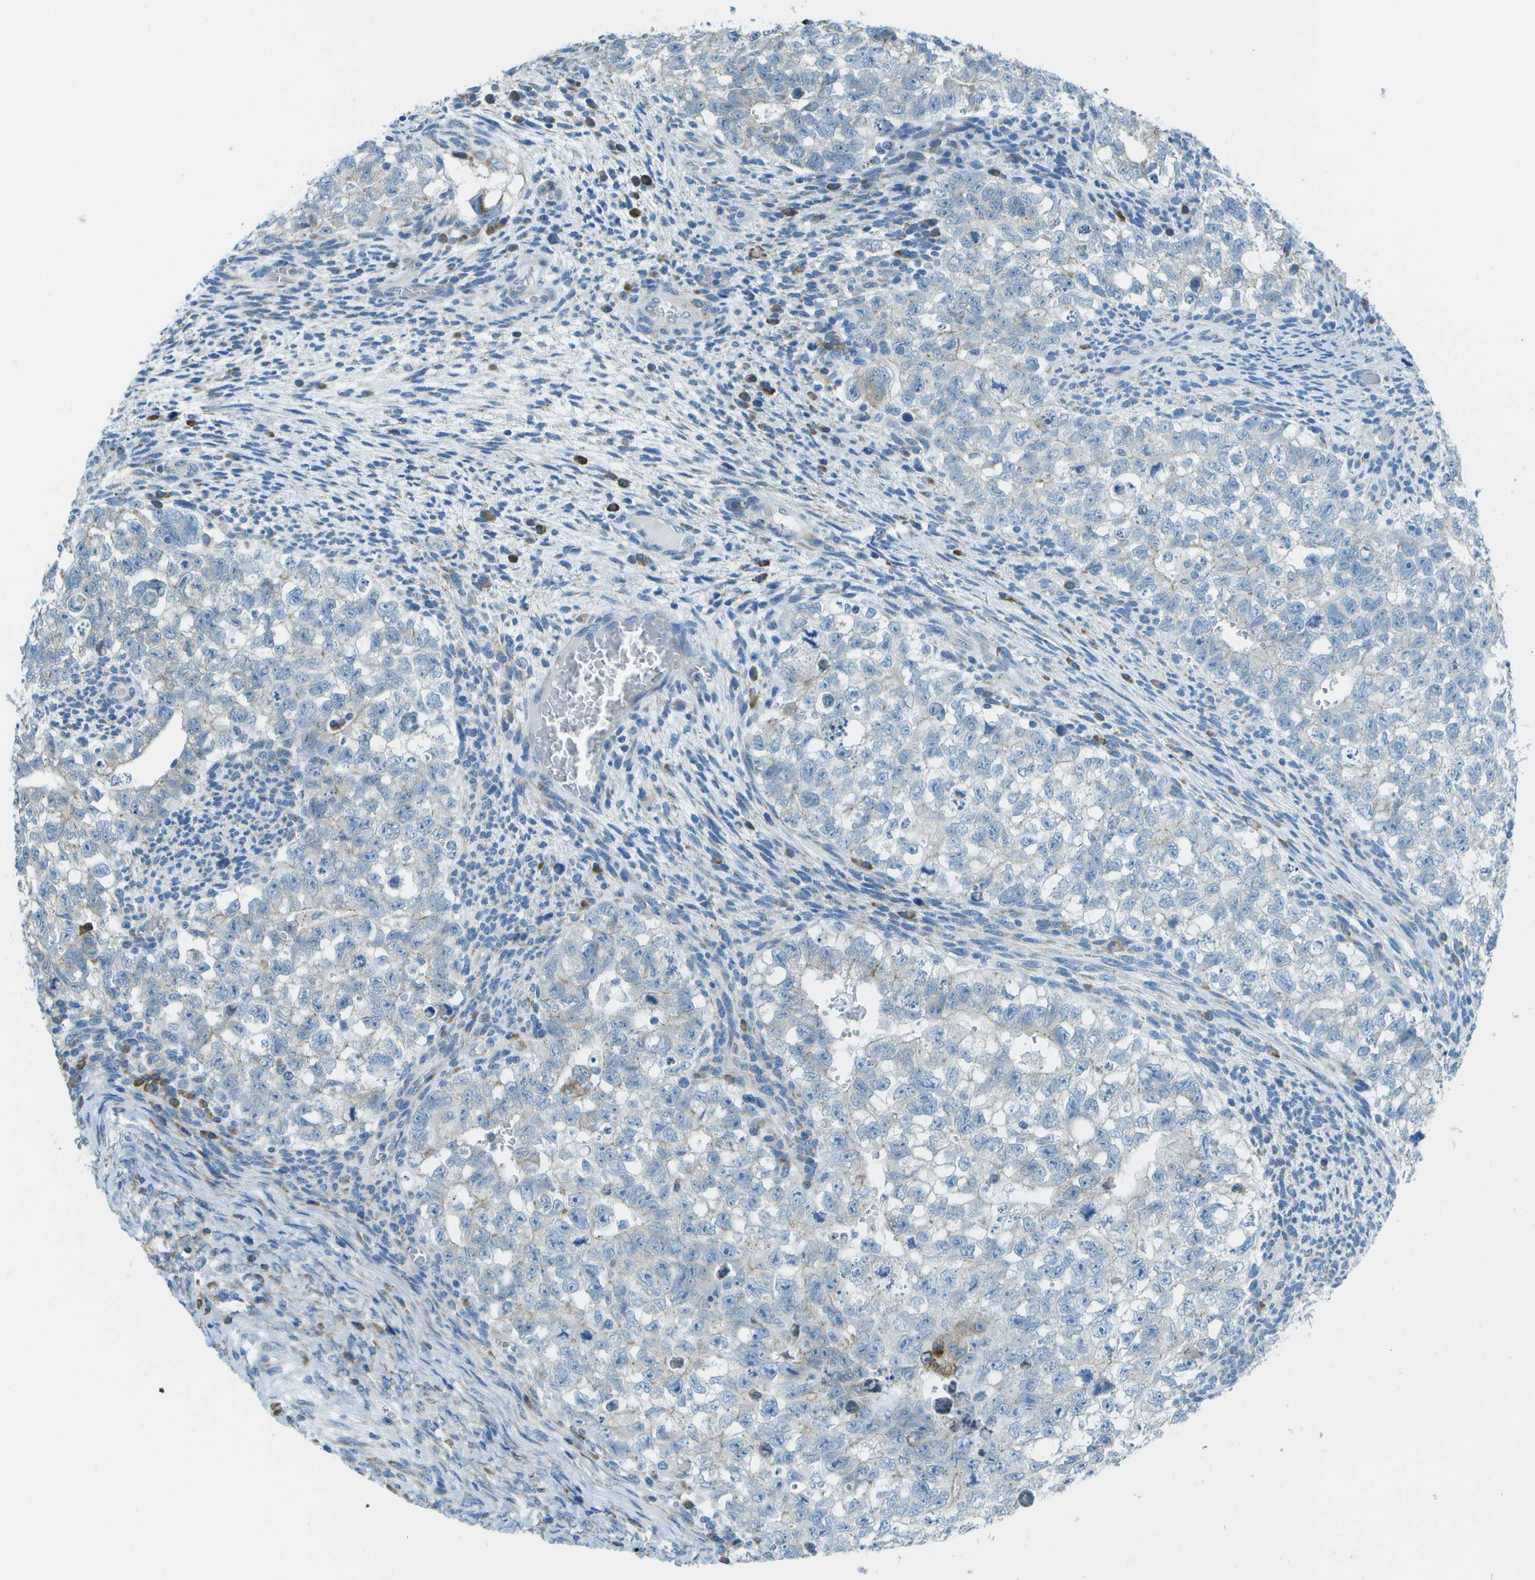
{"staining": {"intensity": "negative", "quantity": "none", "location": "none"}, "tissue": "testis cancer", "cell_type": "Tumor cells", "image_type": "cancer", "snomed": [{"axis": "morphology", "description": "Seminoma, NOS"}, {"axis": "morphology", "description": "Carcinoma, Embryonal, NOS"}, {"axis": "topography", "description": "Testis"}], "caption": "An image of human testis seminoma is negative for staining in tumor cells.", "gene": "KCTD3", "patient": {"sex": "male", "age": 38}}